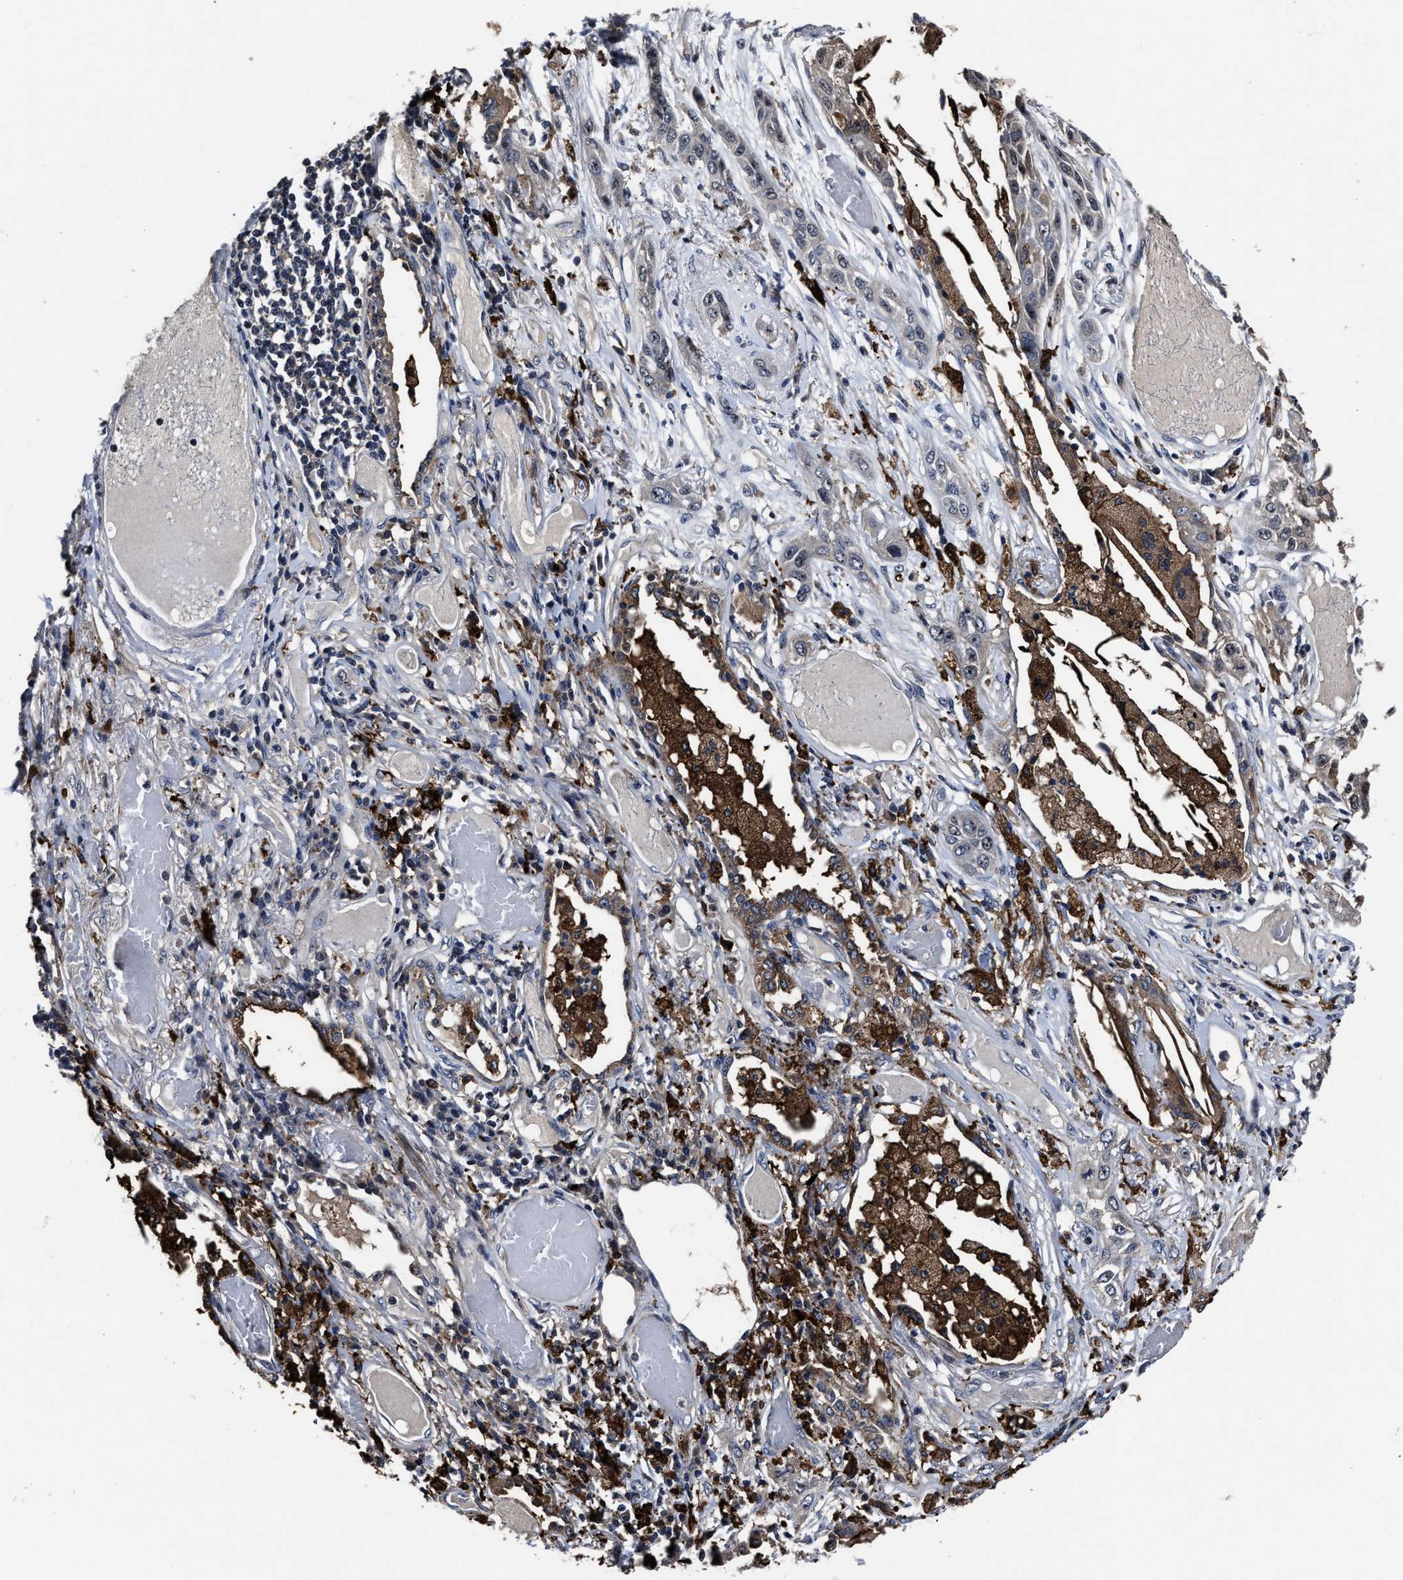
{"staining": {"intensity": "weak", "quantity": "<25%", "location": "cytoplasmic/membranous"}, "tissue": "lung cancer", "cell_type": "Tumor cells", "image_type": "cancer", "snomed": [{"axis": "morphology", "description": "Squamous cell carcinoma, NOS"}, {"axis": "topography", "description": "Lung"}], "caption": "IHC photomicrograph of lung squamous cell carcinoma stained for a protein (brown), which demonstrates no expression in tumor cells.", "gene": "RSBN1L", "patient": {"sex": "male", "age": 71}}